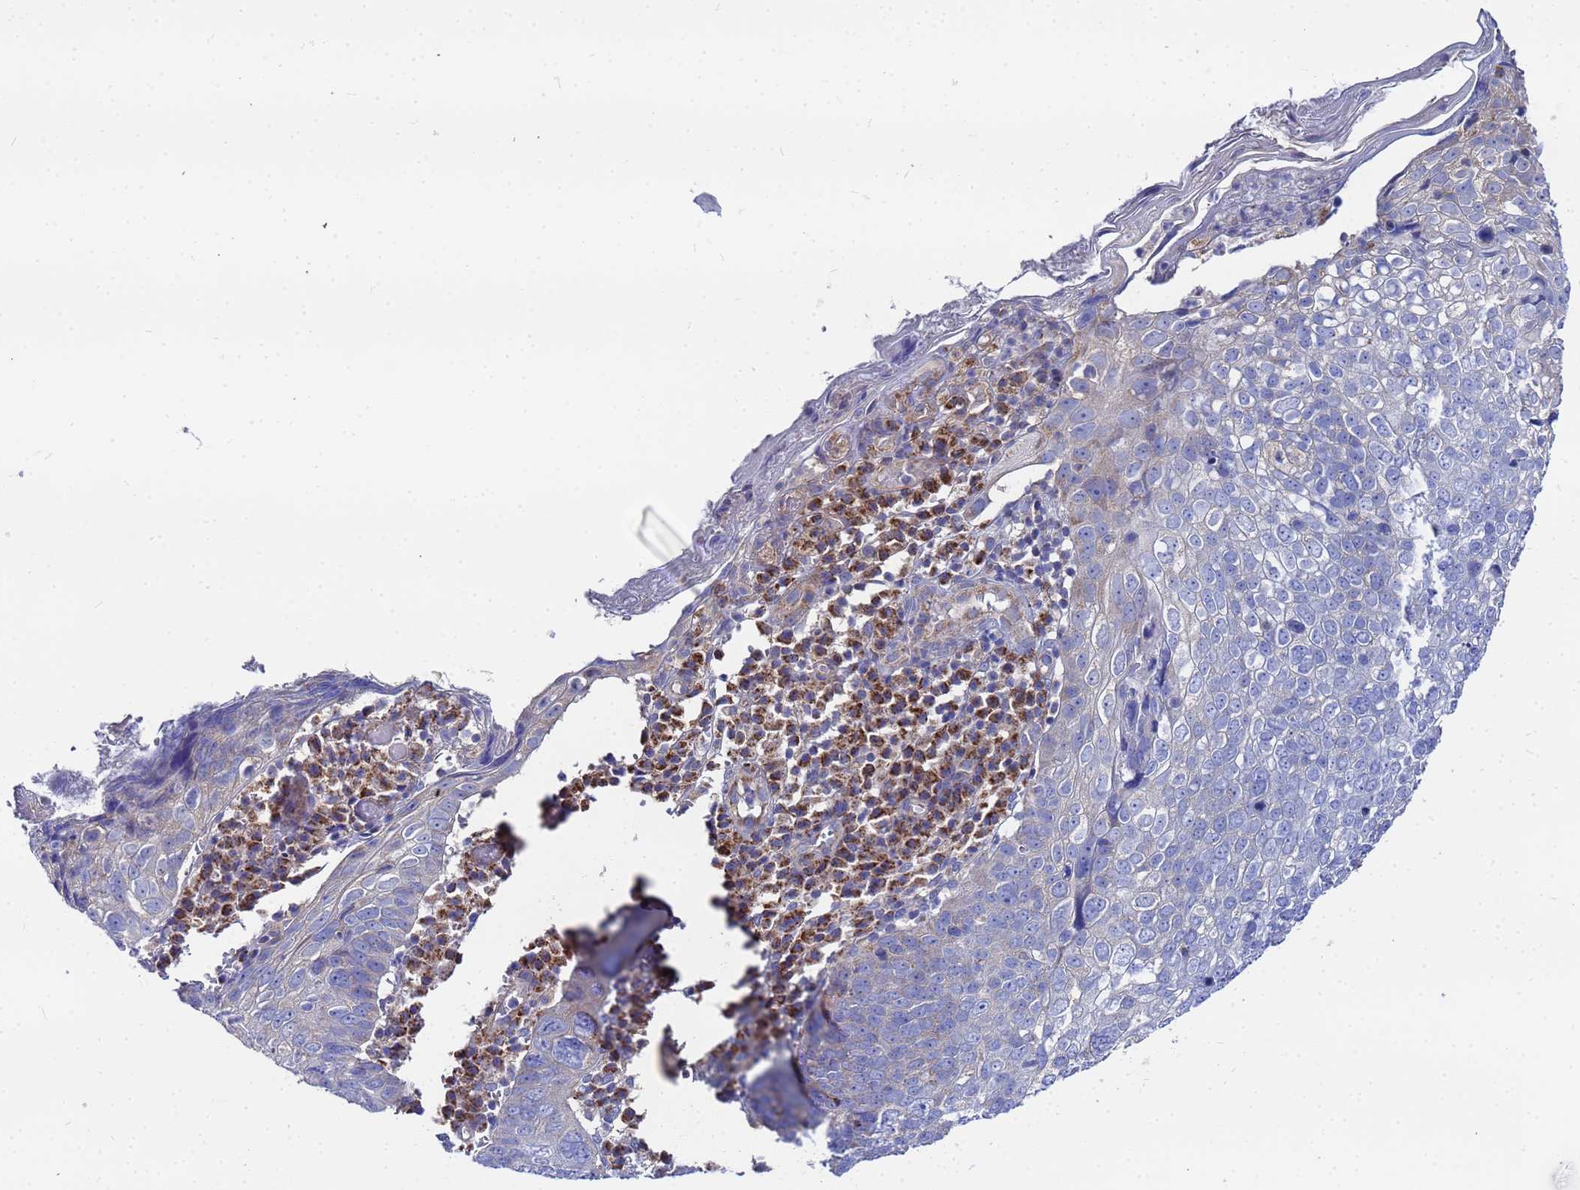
{"staining": {"intensity": "negative", "quantity": "none", "location": "none"}, "tissue": "skin cancer", "cell_type": "Tumor cells", "image_type": "cancer", "snomed": [{"axis": "morphology", "description": "Squamous cell carcinoma, NOS"}, {"axis": "topography", "description": "Skin"}], "caption": "The histopathology image exhibits no staining of tumor cells in skin cancer.", "gene": "FAHD2A", "patient": {"sex": "male", "age": 71}}